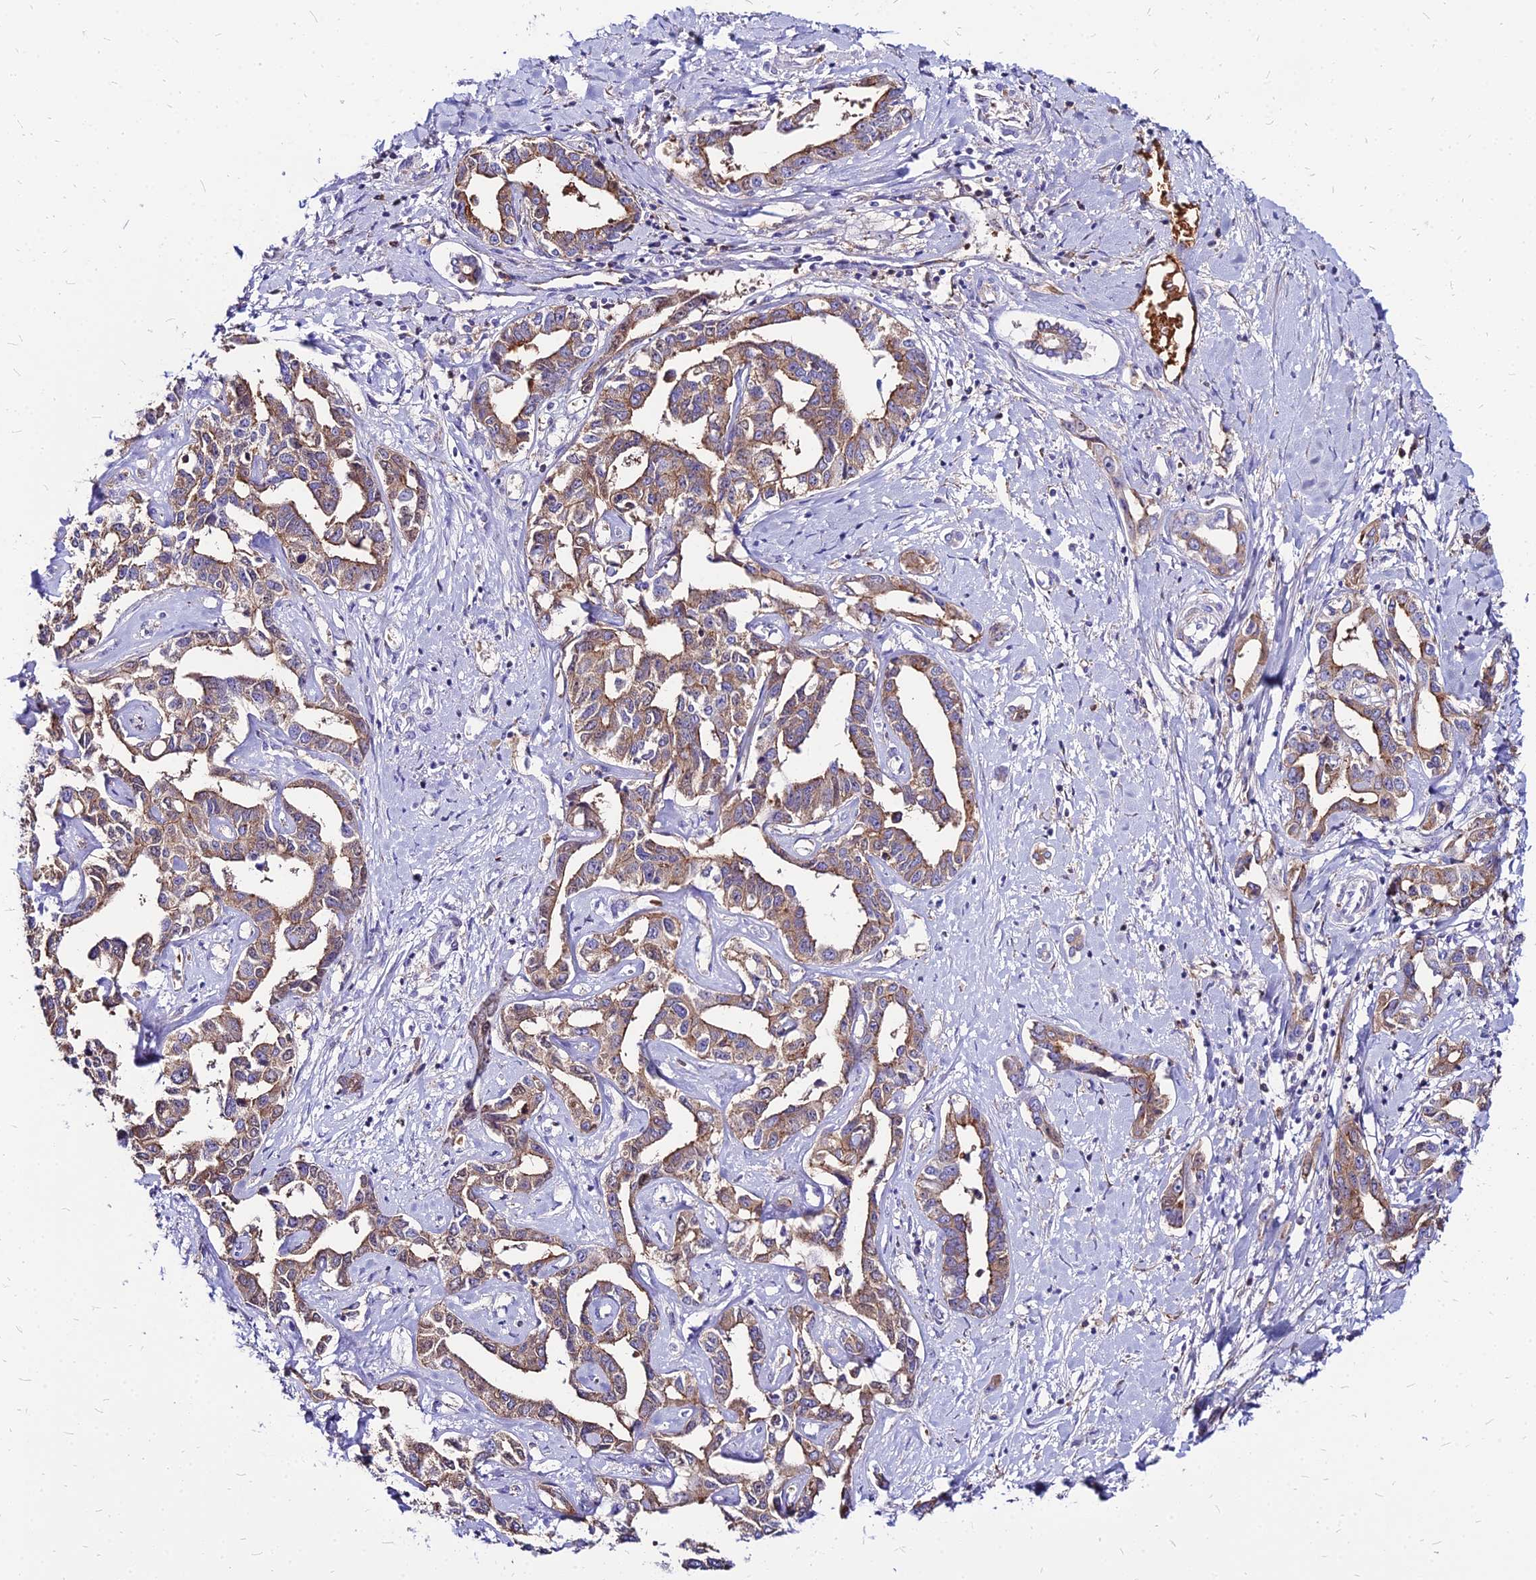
{"staining": {"intensity": "moderate", "quantity": ">75%", "location": "cytoplasmic/membranous"}, "tissue": "liver cancer", "cell_type": "Tumor cells", "image_type": "cancer", "snomed": [{"axis": "morphology", "description": "Cholangiocarcinoma"}, {"axis": "topography", "description": "Liver"}], "caption": "A micrograph of human liver cancer stained for a protein reveals moderate cytoplasmic/membranous brown staining in tumor cells.", "gene": "ACSM6", "patient": {"sex": "male", "age": 59}}